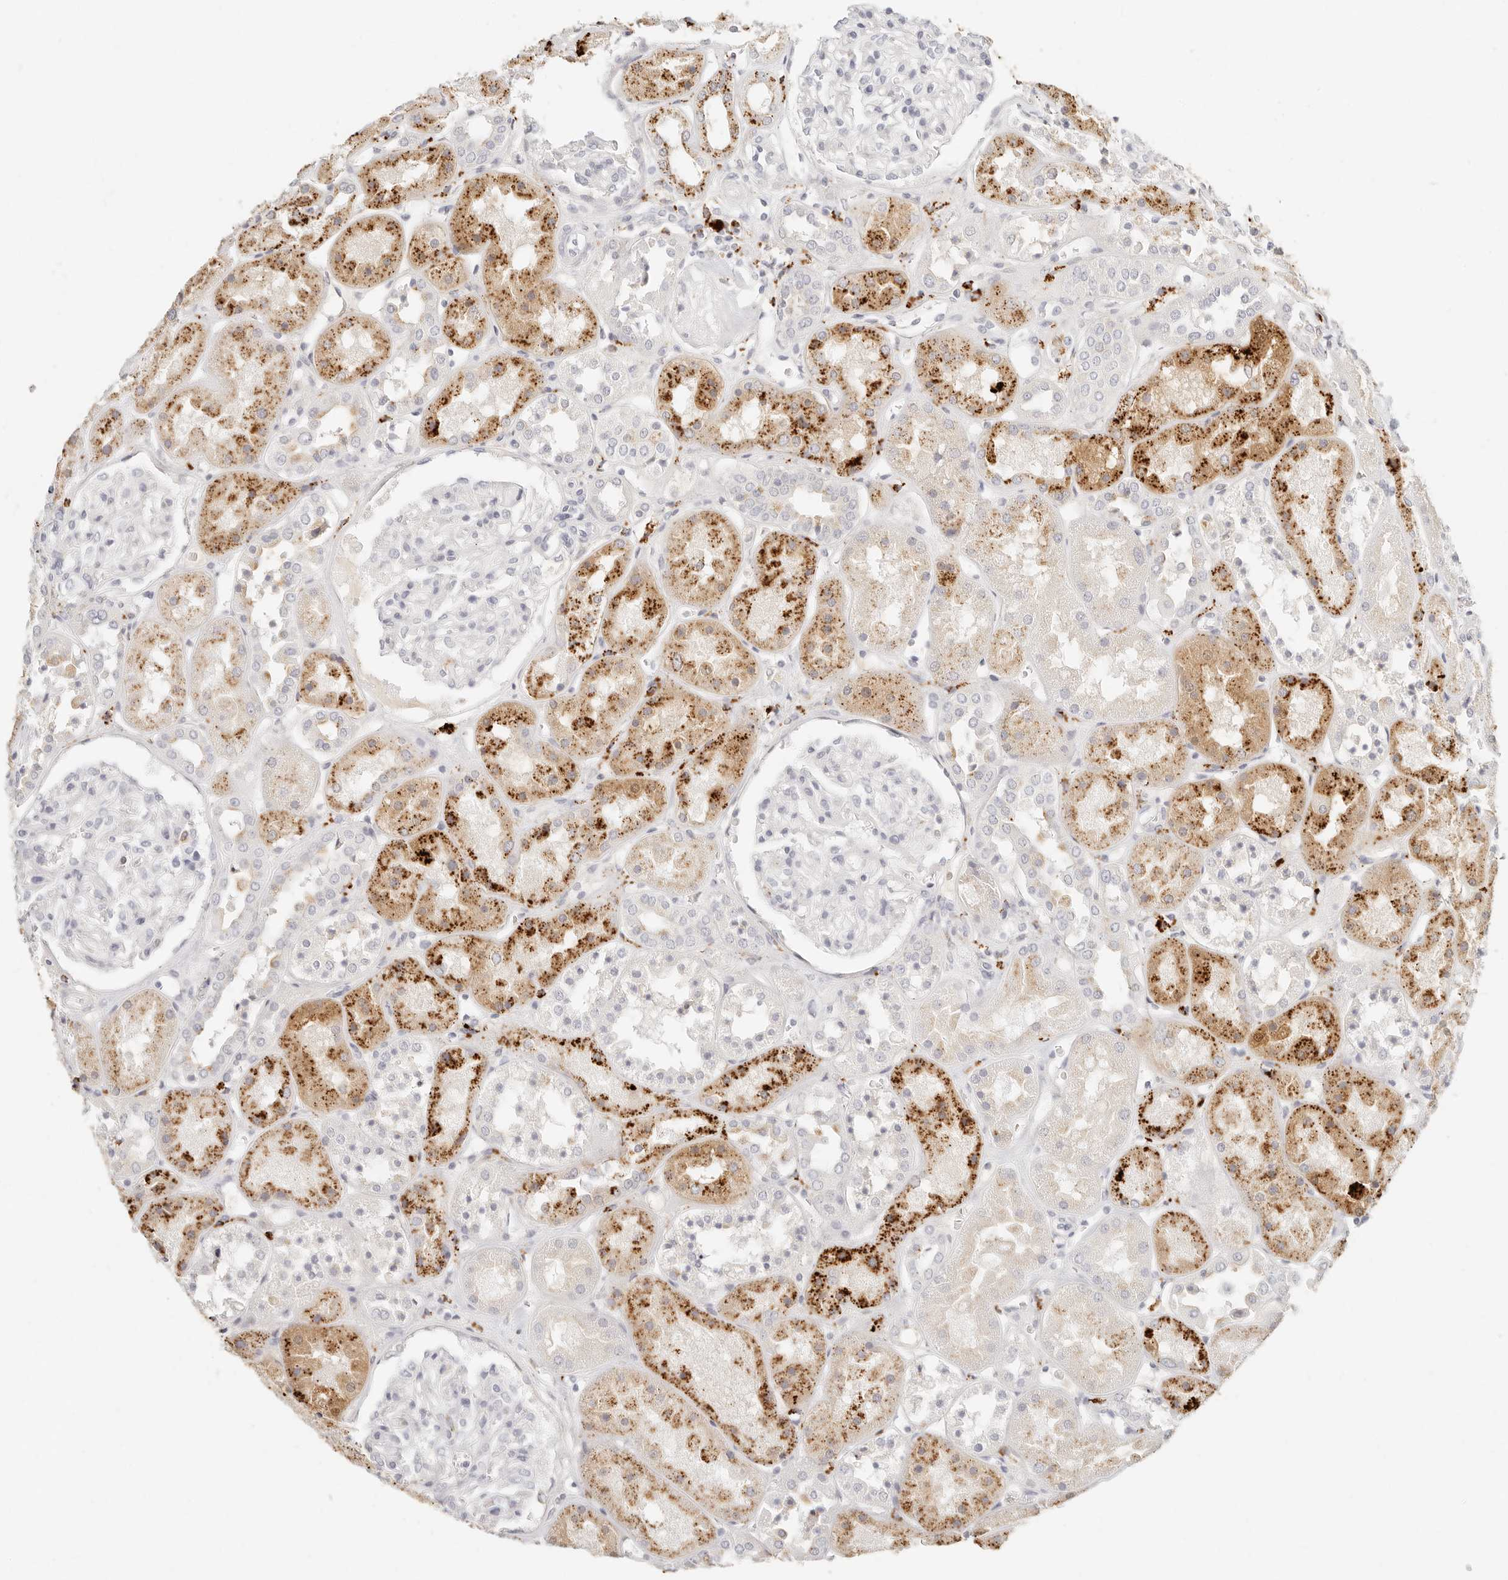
{"staining": {"intensity": "negative", "quantity": "none", "location": "none"}, "tissue": "kidney", "cell_type": "Cells in glomeruli", "image_type": "normal", "snomed": [{"axis": "morphology", "description": "Normal tissue, NOS"}, {"axis": "topography", "description": "Kidney"}], "caption": "Protein analysis of benign kidney displays no significant expression in cells in glomeruli. The staining was performed using DAB (3,3'-diaminobenzidine) to visualize the protein expression in brown, while the nuclei were stained in blue with hematoxylin (Magnification: 20x).", "gene": "RNASET2", "patient": {"sex": "male", "age": 70}}